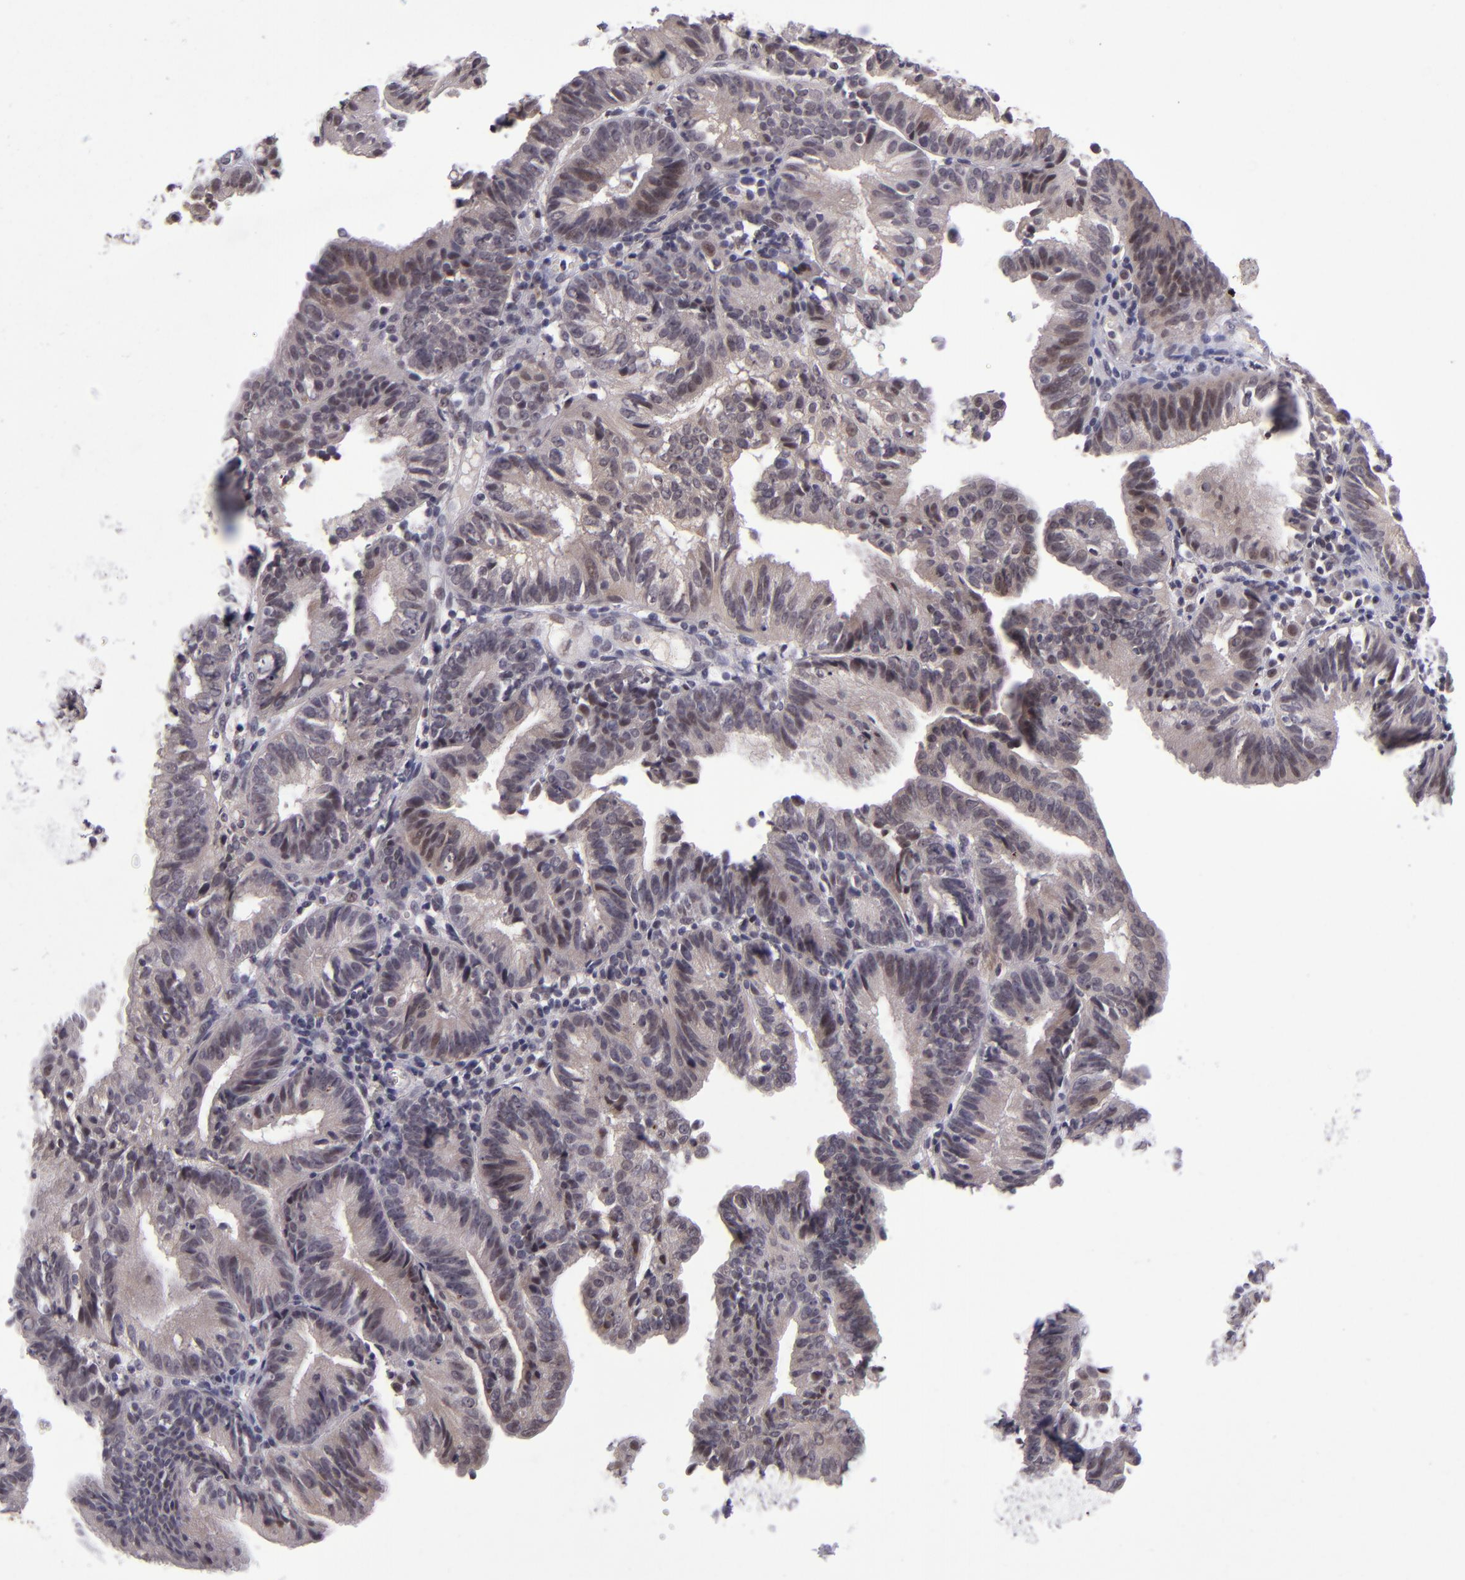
{"staining": {"intensity": "weak", "quantity": "25%-75%", "location": "cytoplasmic/membranous,nuclear"}, "tissue": "cervical cancer", "cell_type": "Tumor cells", "image_type": "cancer", "snomed": [{"axis": "morphology", "description": "Adenocarcinoma, NOS"}, {"axis": "topography", "description": "Cervix"}], "caption": "IHC image of neoplastic tissue: adenocarcinoma (cervical) stained using immunohistochemistry demonstrates low levels of weak protein expression localized specifically in the cytoplasmic/membranous and nuclear of tumor cells, appearing as a cytoplasmic/membranous and nuclear brown color.", "gene": "PCNX4", "patient": {"sex": "female", "age": 60}}